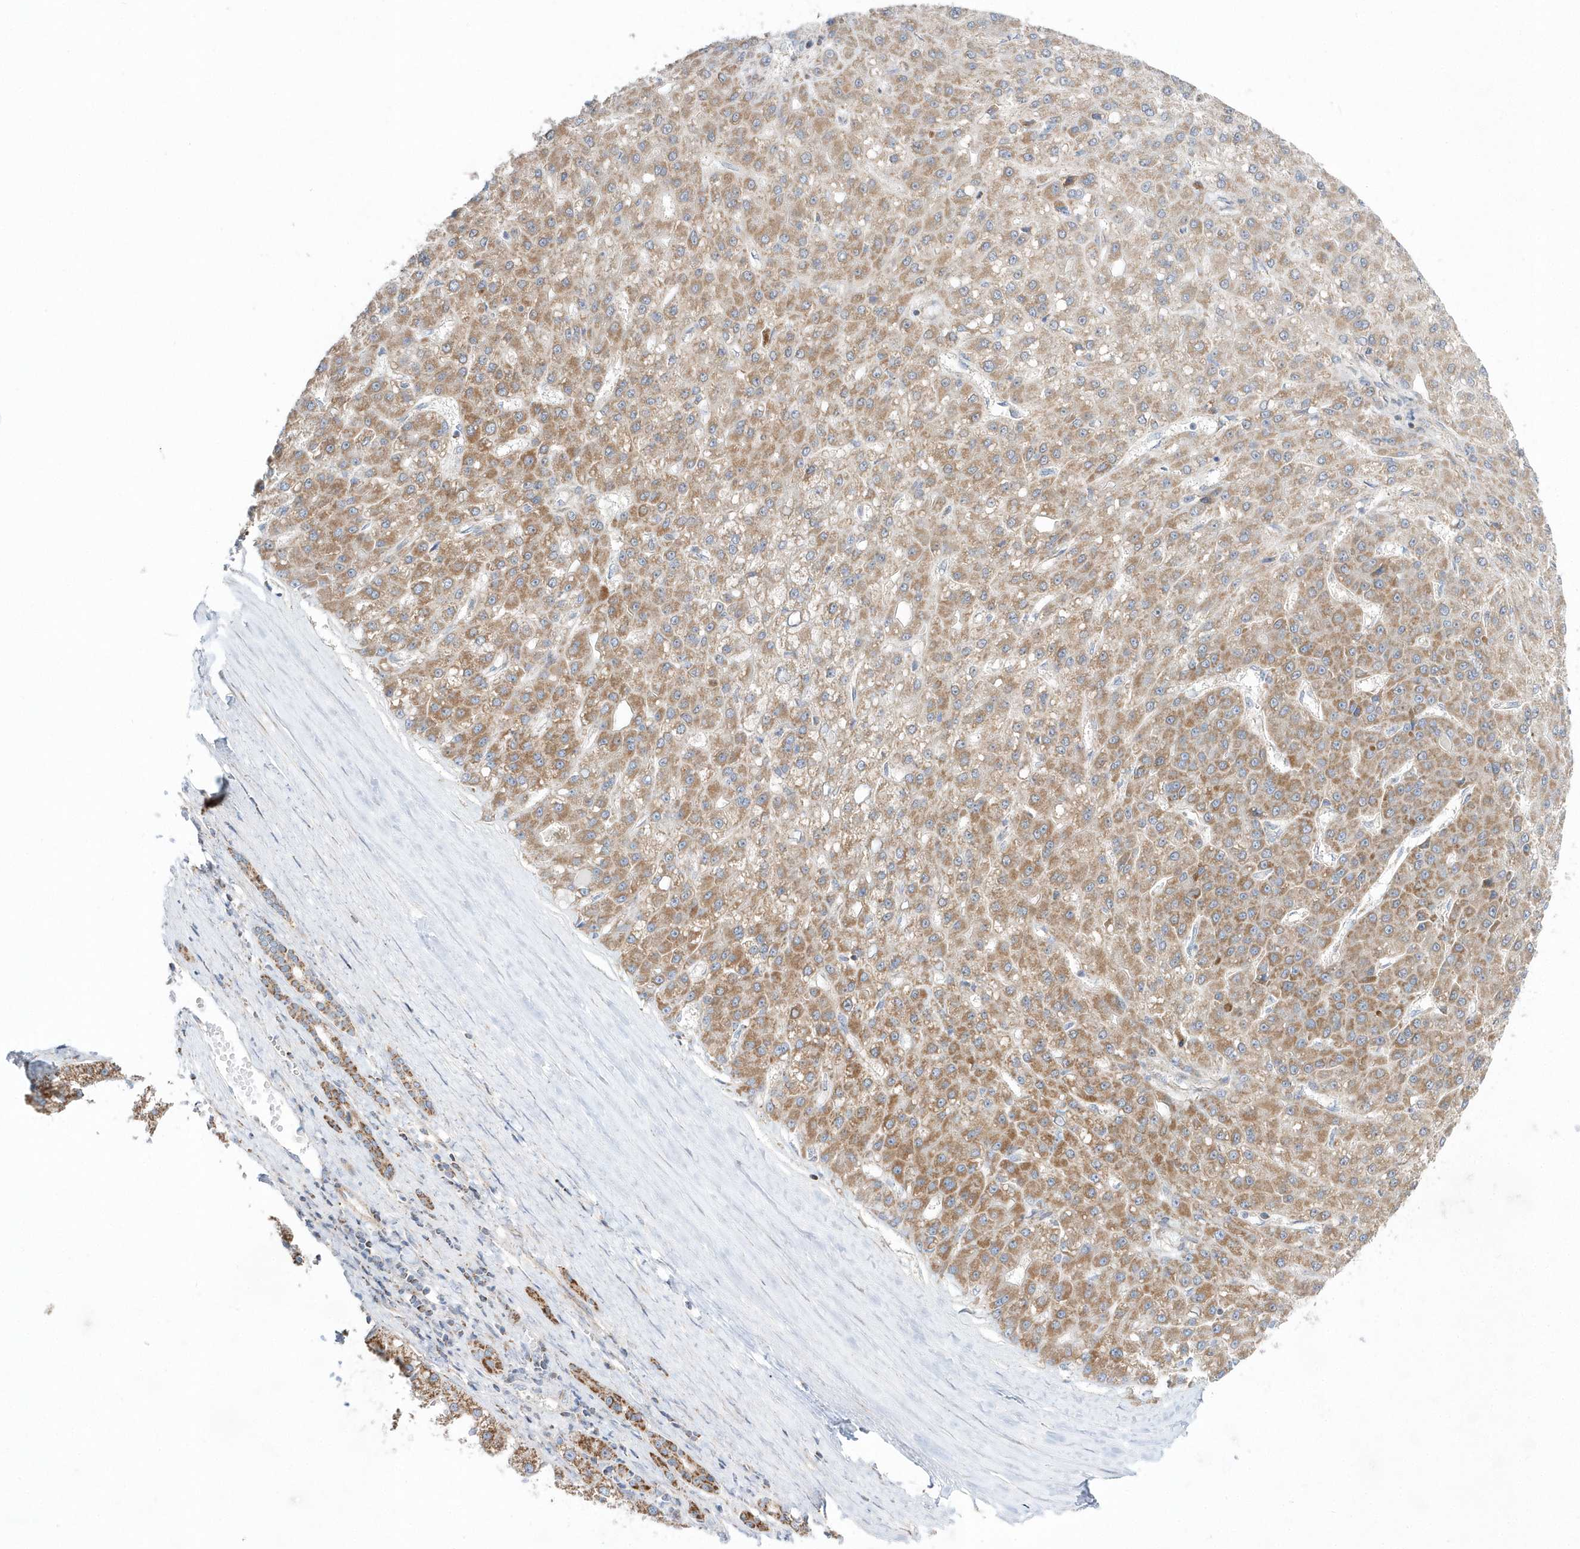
{"staining": {"intensity": "moderate", "quantity": ">75%", "location": "cytoplasmic/membranous"}, "tissue": "liver cancer", "cell_type": "Tumor cells", "image_type": "cancer", "snomed": [{"axis": "morphology", "description": "Carcinoma, Hepatocellular, NOS"}, {"axis": "topography", "description": "Liver"}], "caption": "A photomicrograph of liver hepatocellular carcinoma stained for a protein reveals moderate cytoplasmic/membranous brown staining in tumor cells.", "gene": "OPA1", "patient": {"sex": "male", "age": 67}}